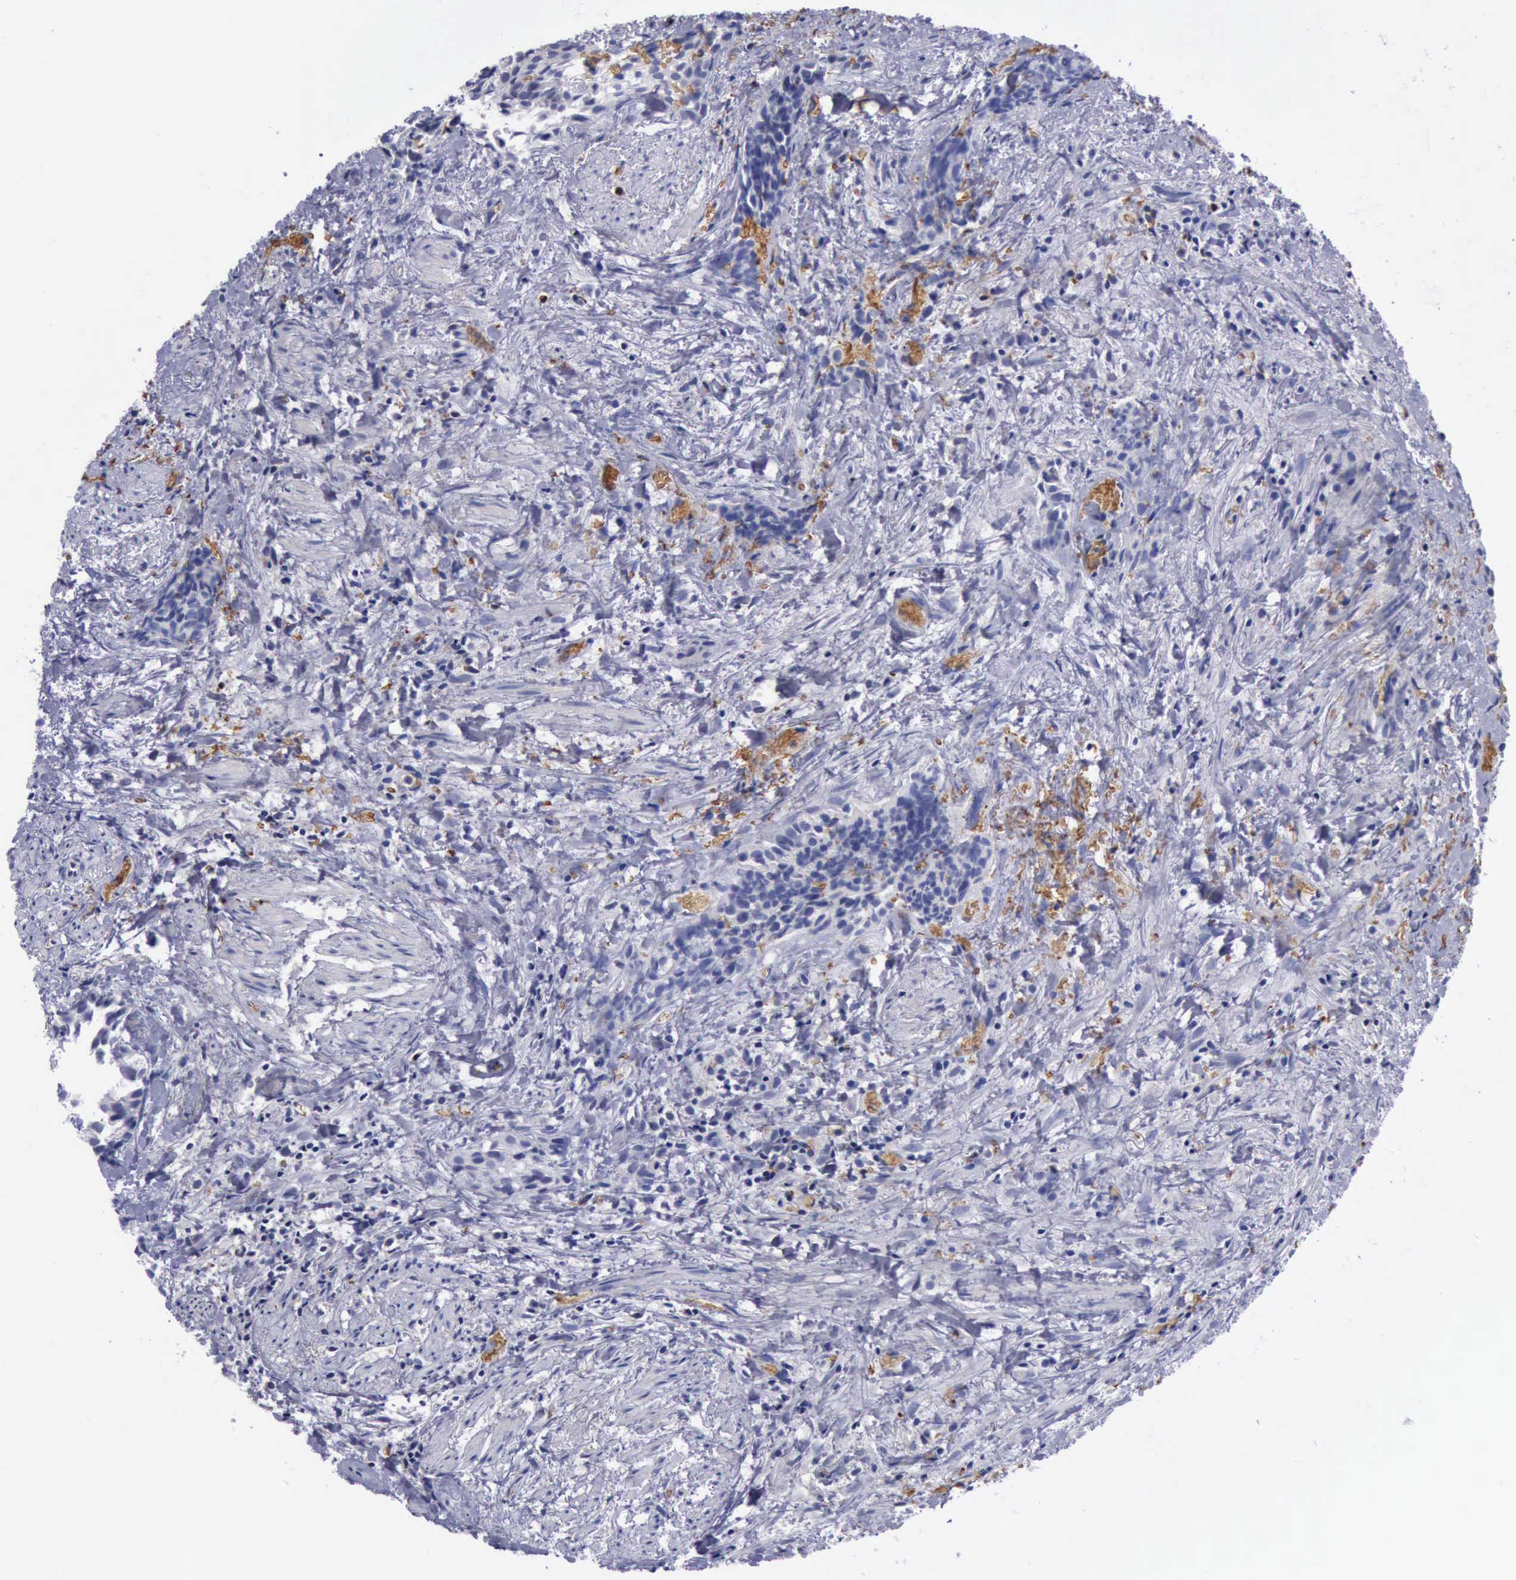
{"staining": {"intensity": "negative", "quantity": "none", "location": "none"}, "tissue": "urothelial cancer", "cell_type": "Tumor cells", "image_type": "cancer", "snomed": [{"axis": "morphology", "description": "Urothelial carcinoma, High grade"}, {"axis": "topography", "description": "Urinary bladder"}], "caption": "DAB immunohistochemical staining of human high-grade urothelial carcinoma demonstrates no significant staining in tumor cells. (Brightfield microscopy of DAB immunohistochemistry (IHC) at high magnification).", "gene": "CEP128", "patient": {"sex": "female", "age": 78}}